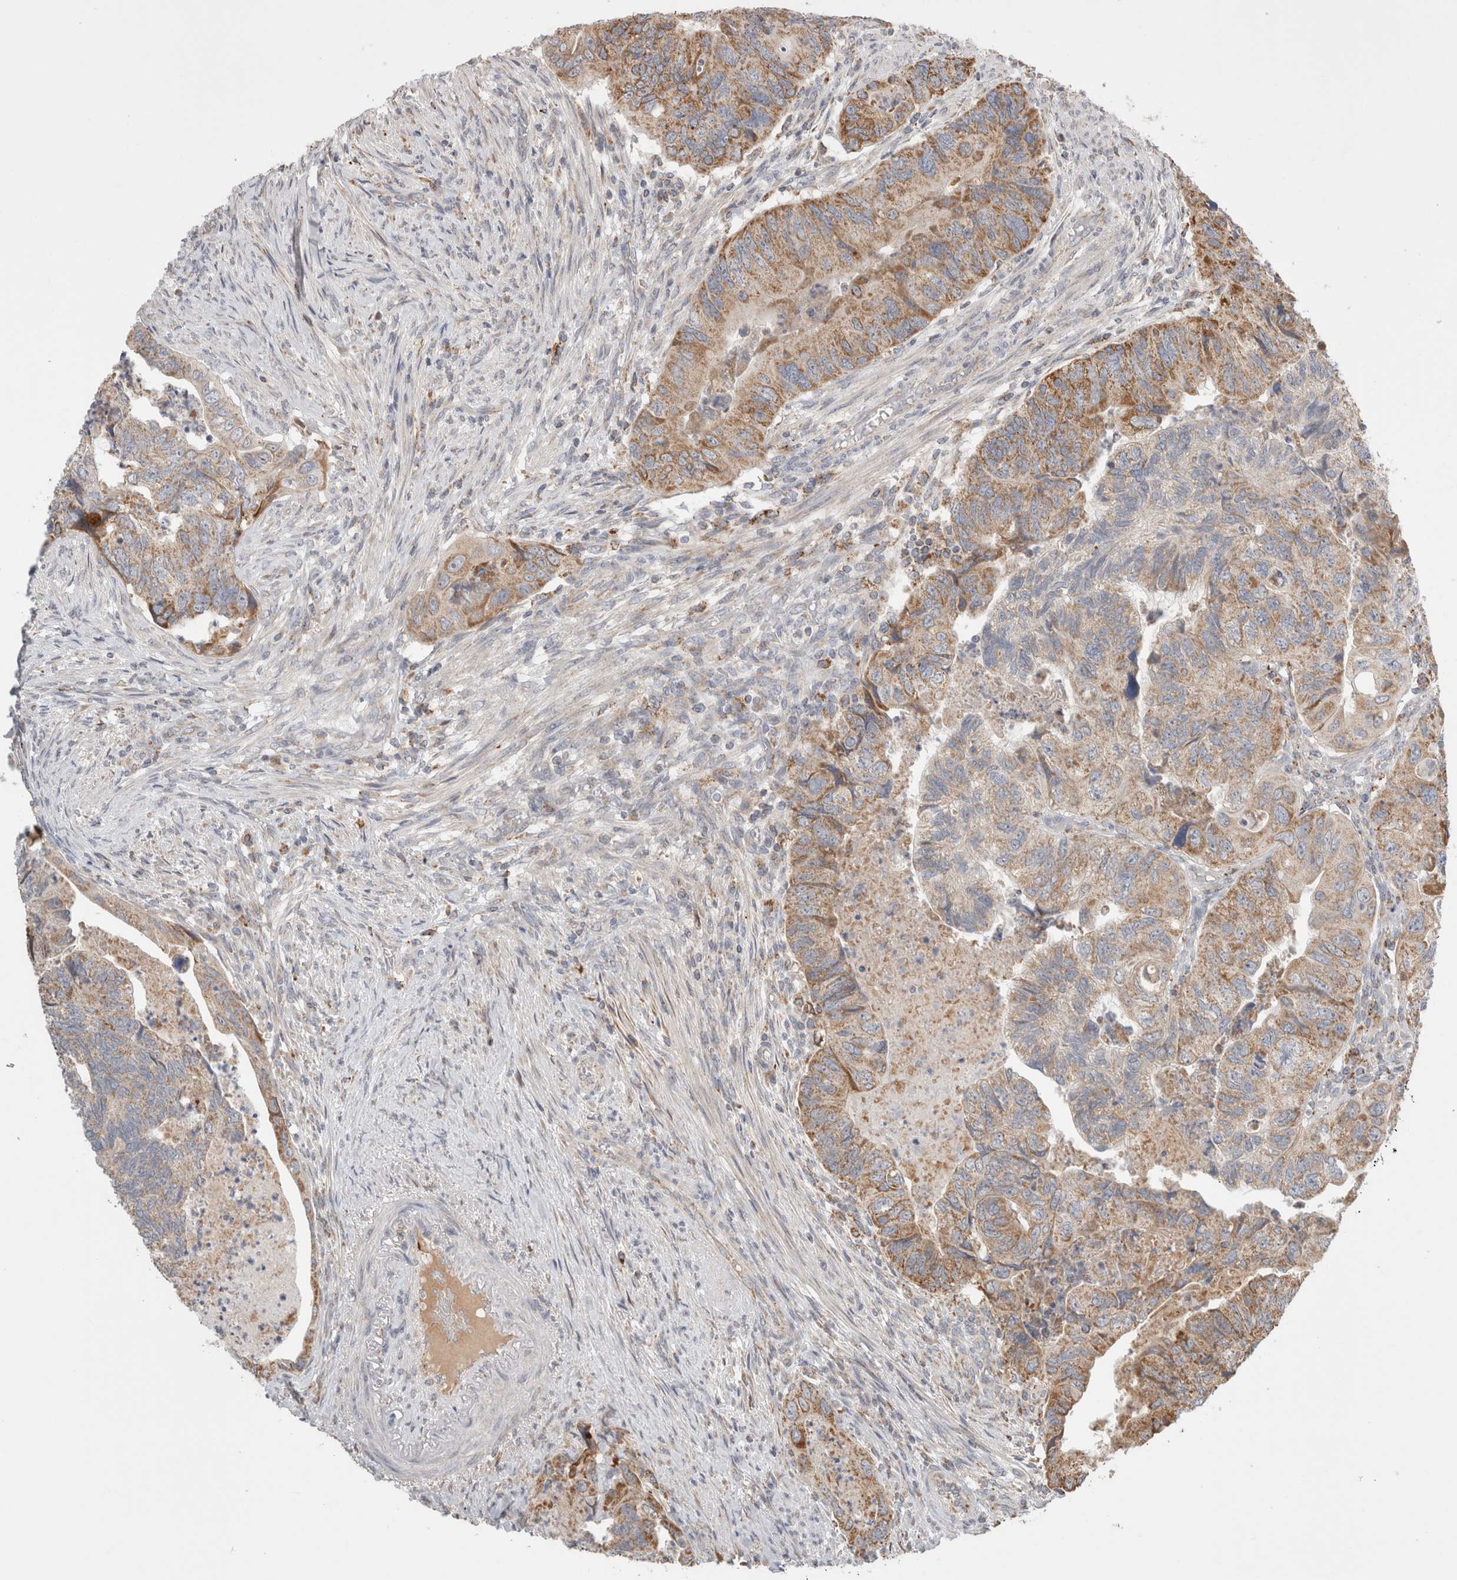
{"staining": {"intensity": "moderate", "quantity": ">75%", "location": "cytoplasmic/membranous"}, "tissue": "colorectal cancer", "cell_type": "Tumor cells", "image_type": "cancer", "snomed": [{"axis": "morphology", "description": "Adenocarcinoma, NOS"}, {"axis": "topography", "description": "Rectum"}], "caption": "Human adenocarcinoma (colorectal) stained for a protein (brown) reveals moderate cytoplasmic/membranous positive expression in about >75% of tumor cells.", "gene": "HROB", "patient": {"sex": "male", "age": 63}}